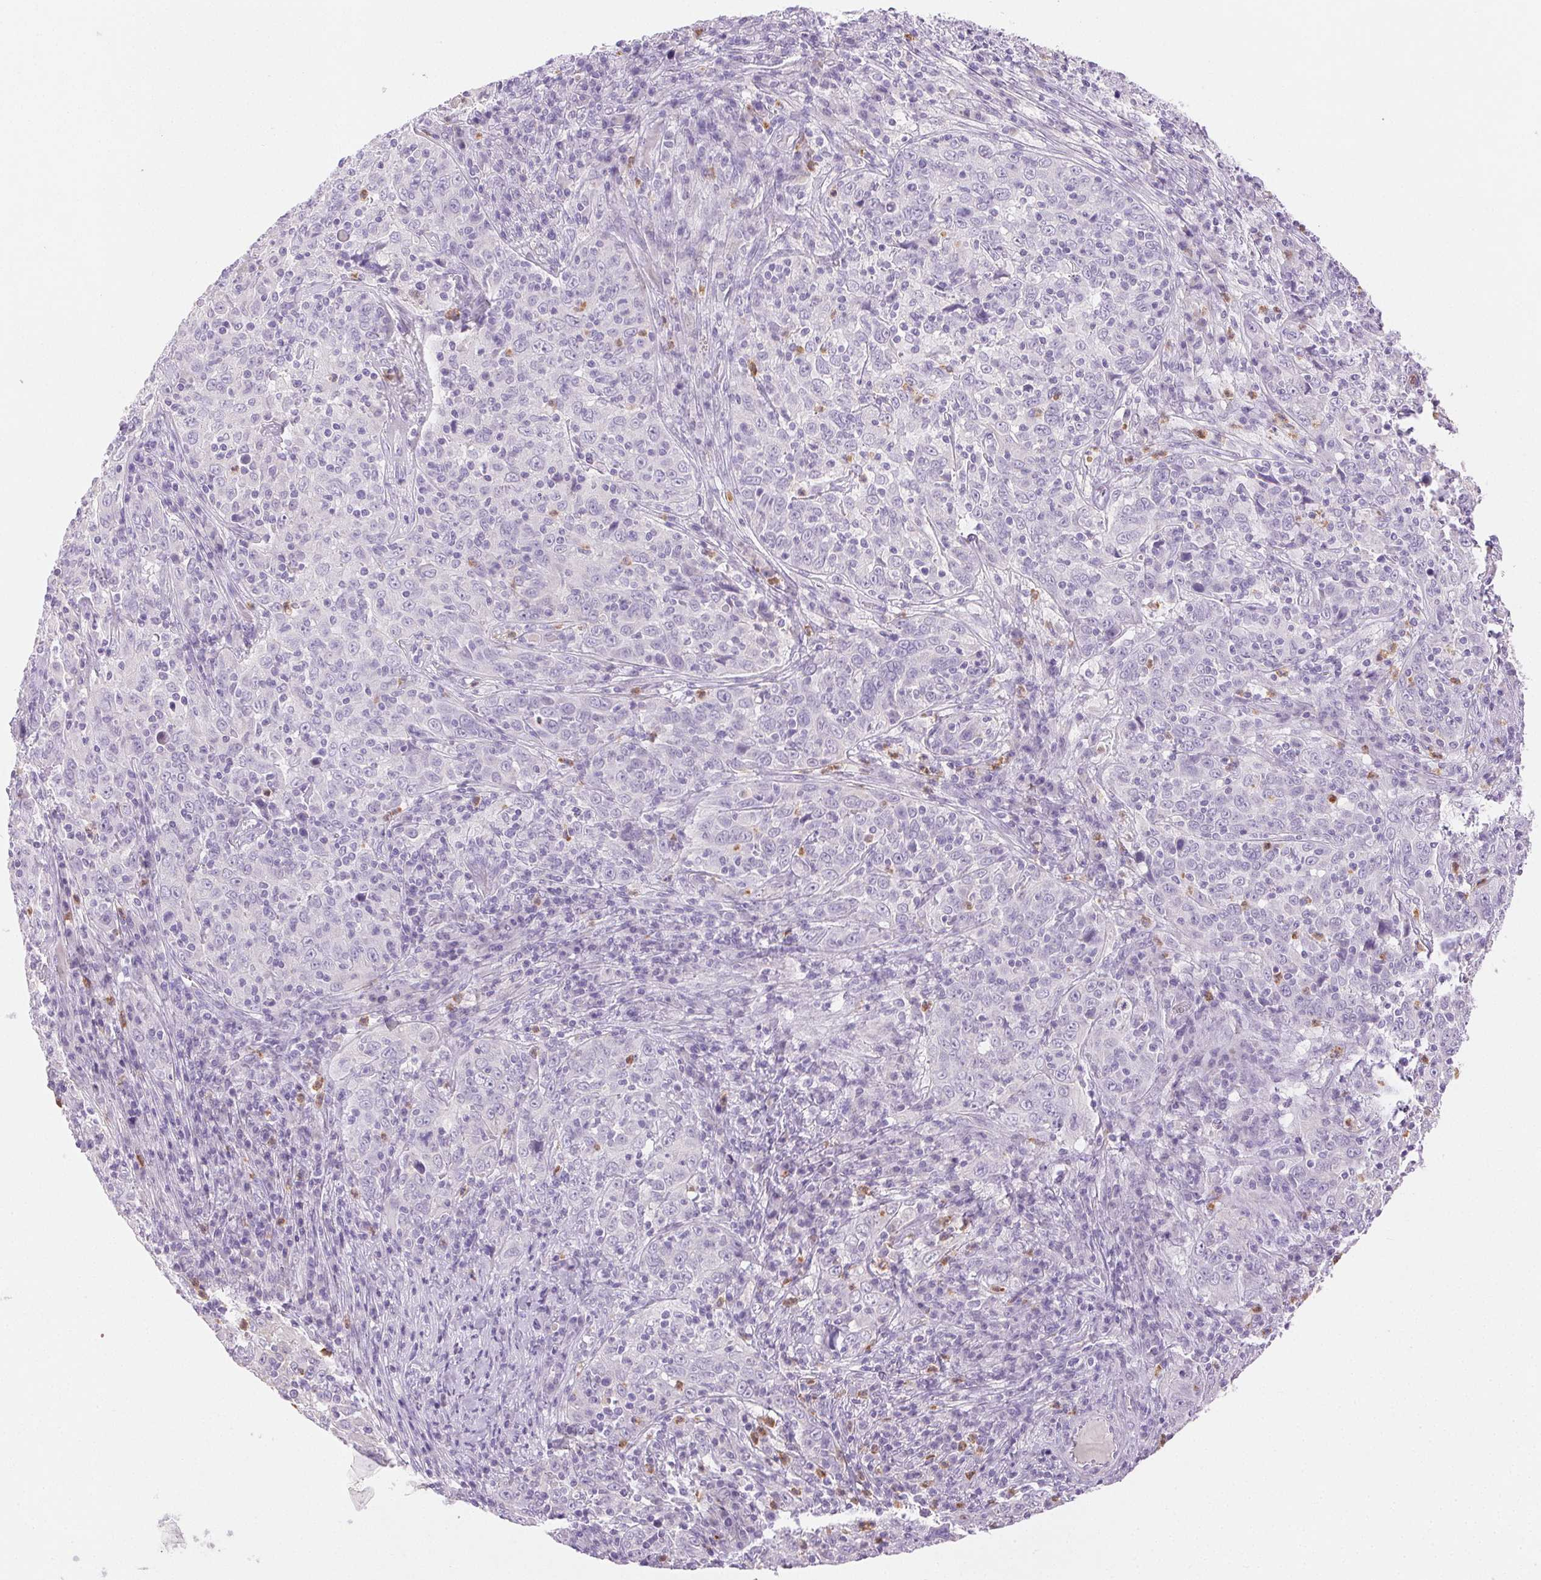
{"staining": {"intensity": "negative", "quantity": "none", "location": "none"}, "tissue": "cervical cancer", "cell_type": "Tumor cells", "image_type": "cancer", "snomed": [{"axis": "morphology", "description": "Squamous cell carcinoma, NOS"}, {"axis": "topography", "description": "Cervix"}], "caption": "Human cervical cancer stained for a protein using immunohistochemistry (IHC) displays no expression in tumor cells.", "gene": "EMX2", "patient": {"sex": "female", "age": 46}}